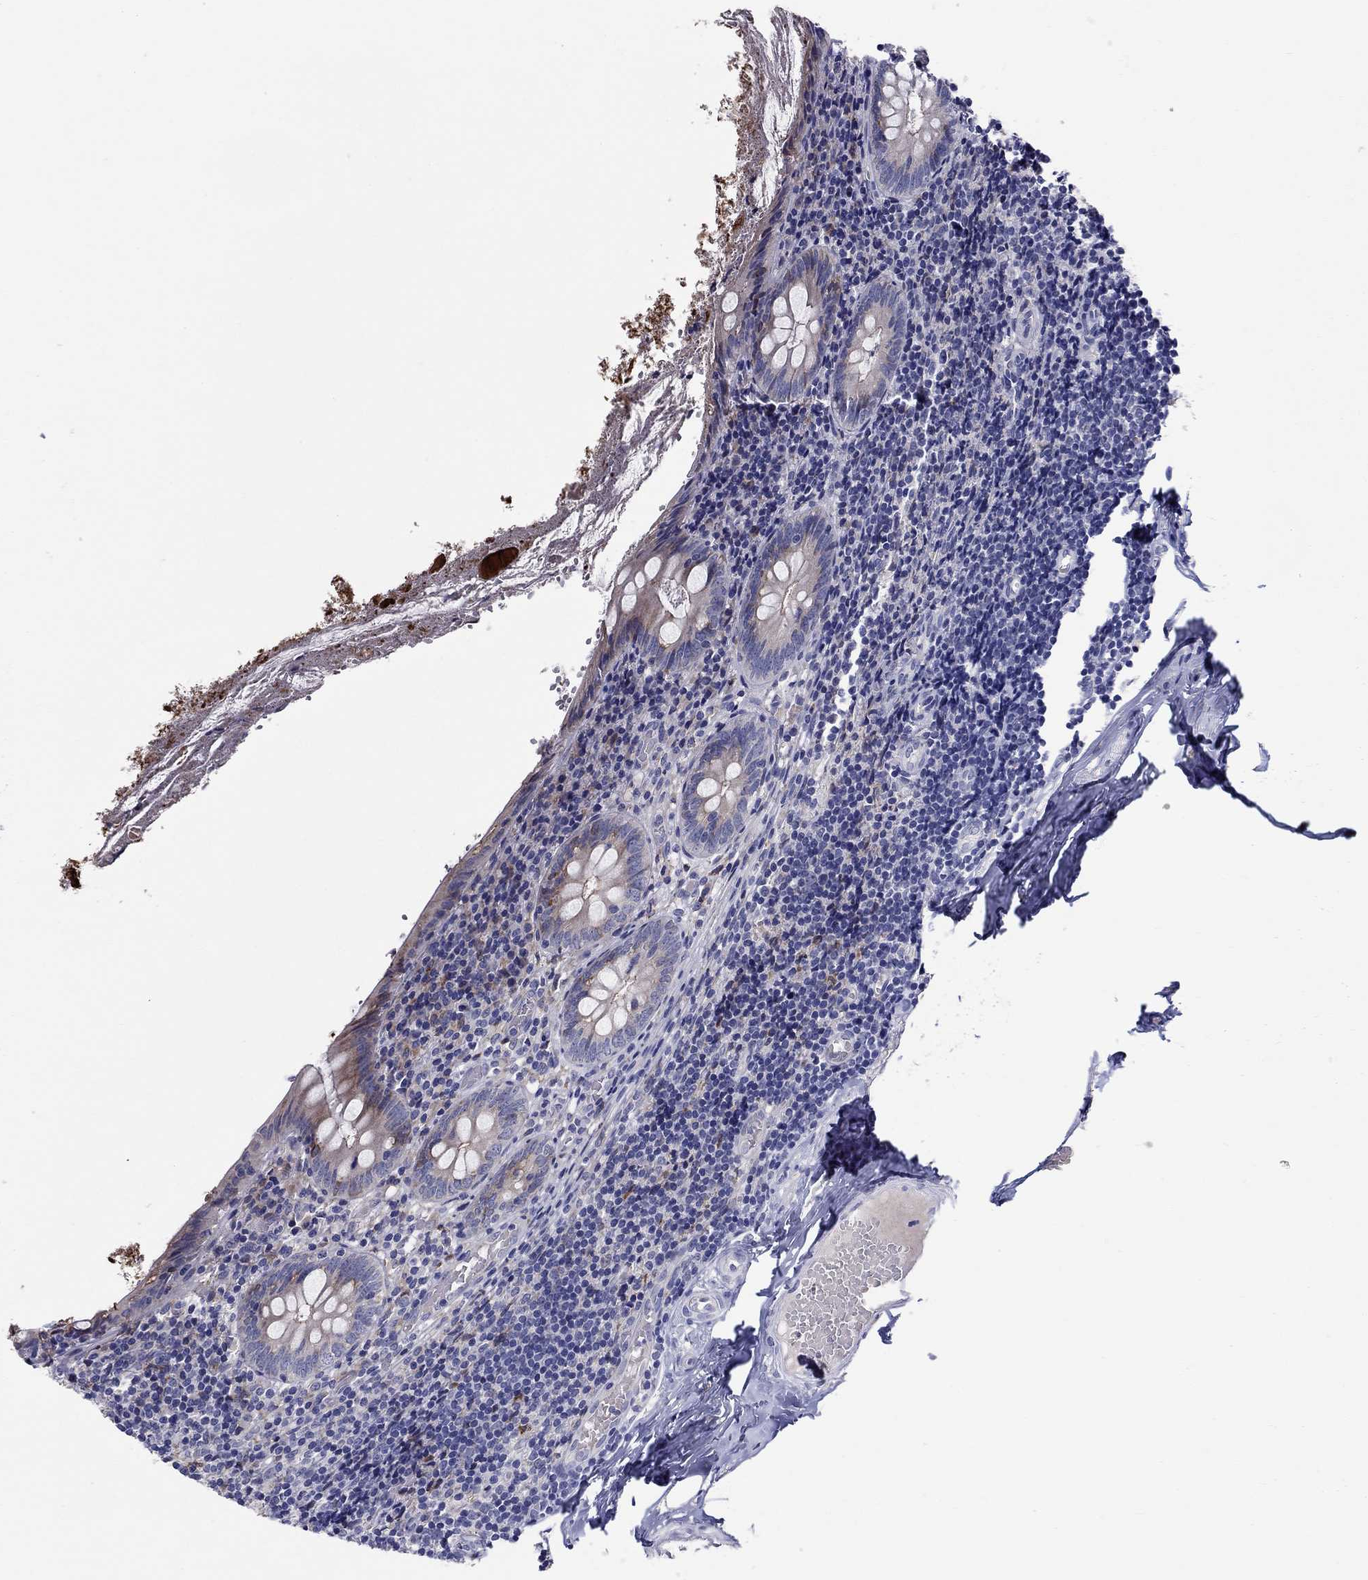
{"staining": {"intensity": "strong", "quantity": "<25%", "location": "cytoplasmic/membranous"}, "tissue": "appendix", "cell_type": "Glandular cells", "image_type": "normal", "snomed": [{"axis": "morphology", "description": "Normal tissue, NOS"}, {"axis": "topography", "description": "Appendix"}], "caption": "Strong cytoplasmic/membranous protein expression is present in approximately <25% of glandular cells in appendix.", "gene": "QRFPR", "patient": {"sex": "female", "age": 23}}